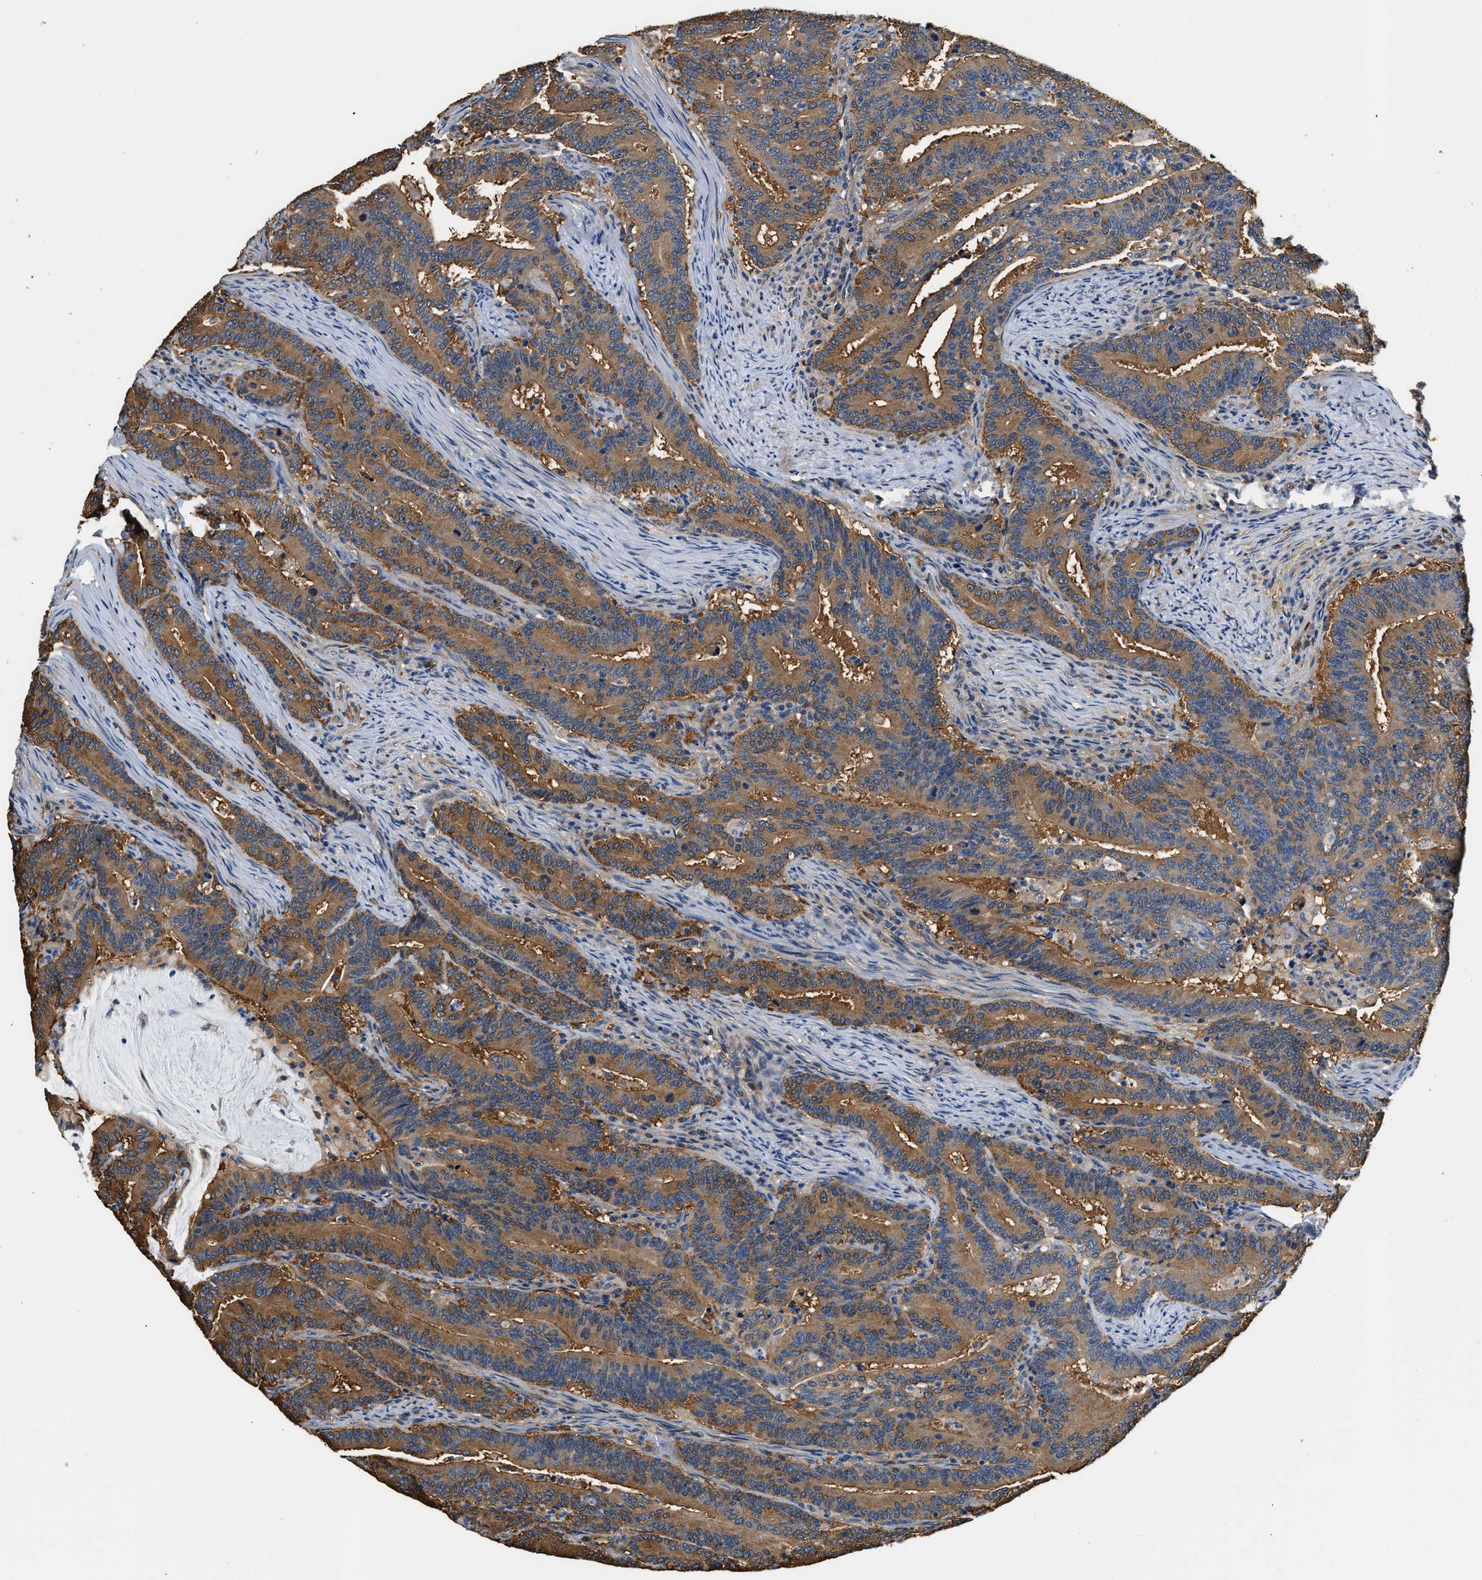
{"staining": {"intensity": "moderate", "quantity": ">75%", "location": "cytoplasmic/membranous"}, "tissue": "colorectal cancer", "cell_type": "Tumor cells", "image_type": "cancer", "snomed": [{"axis": "morphology", "description": "Adenocarcinoma, NOS"}, {"axis": "topography", "description": "Colon"}], "caption": "This is a micrograph of immunohistochemistry (IHC) staining of colorectal cancer (adenocarcinoma), which shows moderate expression in the cytoplasmic/membranous of tumor cells.", "gene": "PPP2R1B", "patient": {"sex": "female", "age": 66}}